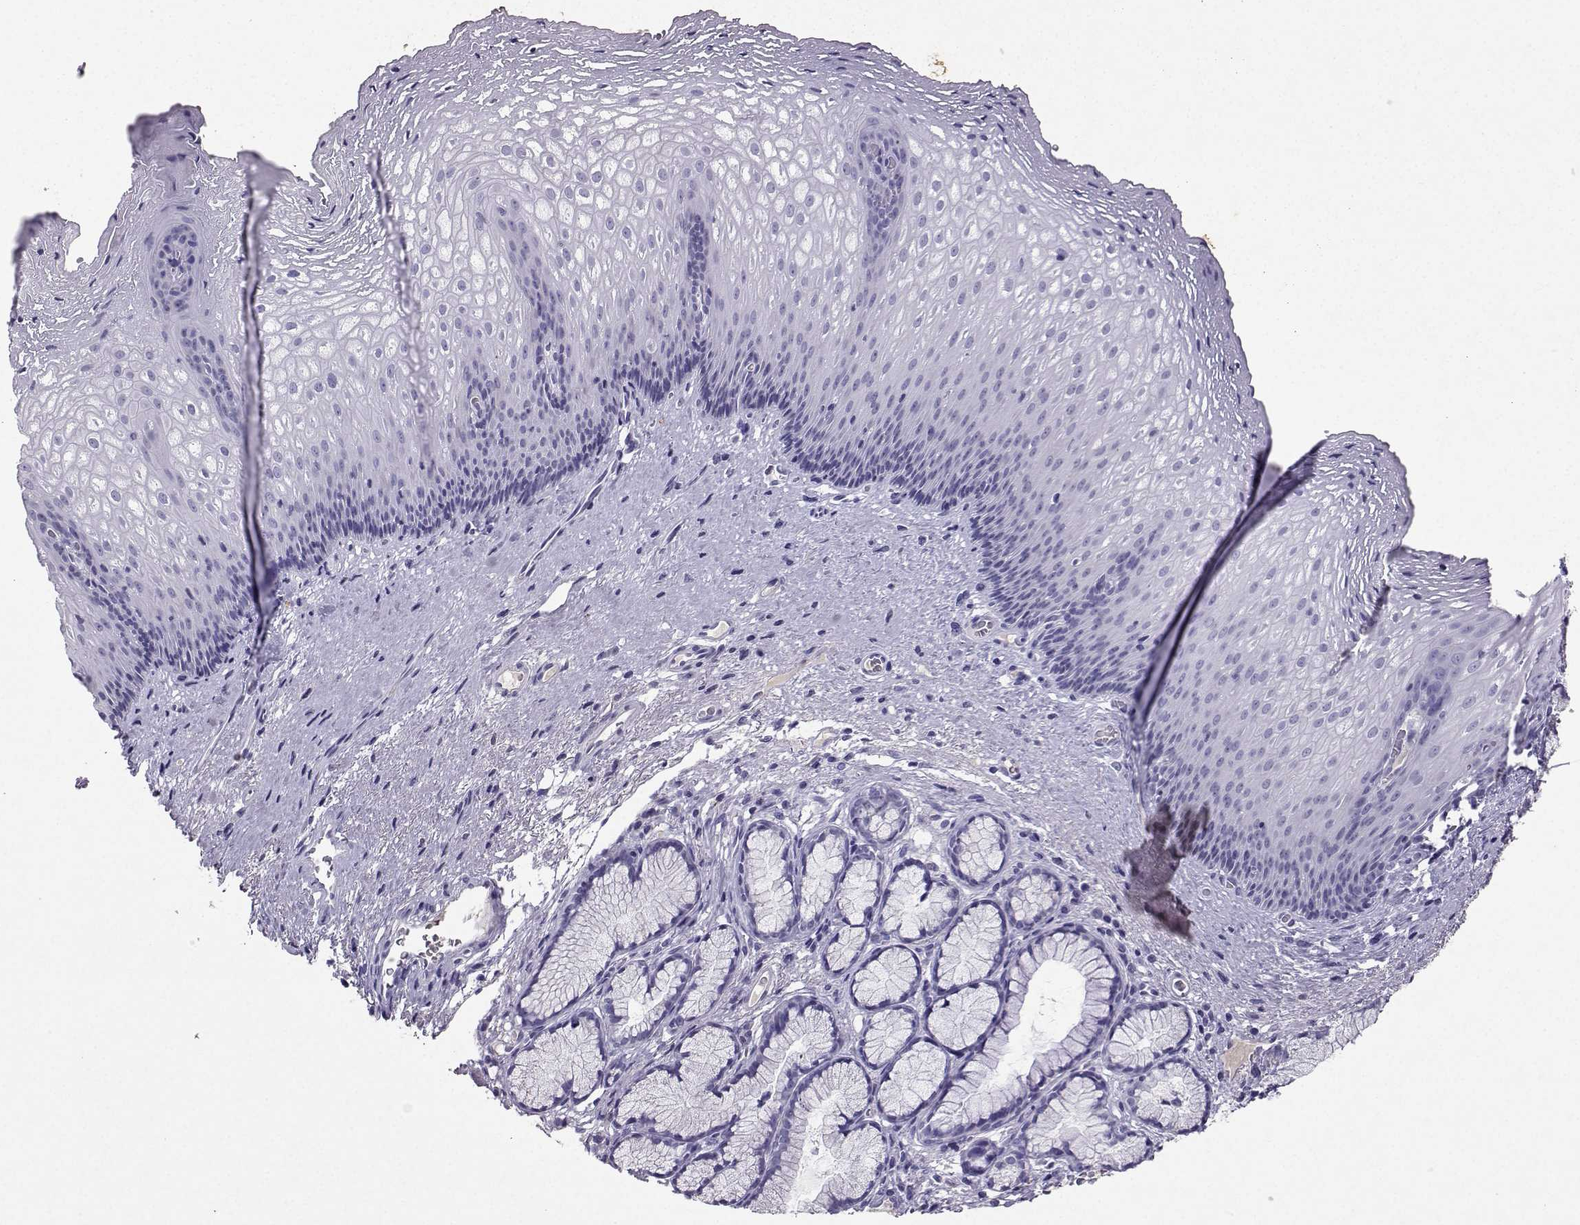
{"staining": {"intensity": "negative", "quantity": "none", "location": "none"}, "tissue": "esophagus", "cell_type": "Squamous epithelial cells", "image_type": "normal", "snomed": [{"axis": "morphology", "description": "Normal tissue, NOS"}, {"axis": "topography", "description": "Esophagus"}], "caption": "The photomicrograph demonstrates no staining of squamous epithelial cells in unremarkable esophagus. (Immunohistochemistry, brightfield microscopy, high magnification).", "gene": "GRIK4", "patient": {"sex": "male", "age": 76}}